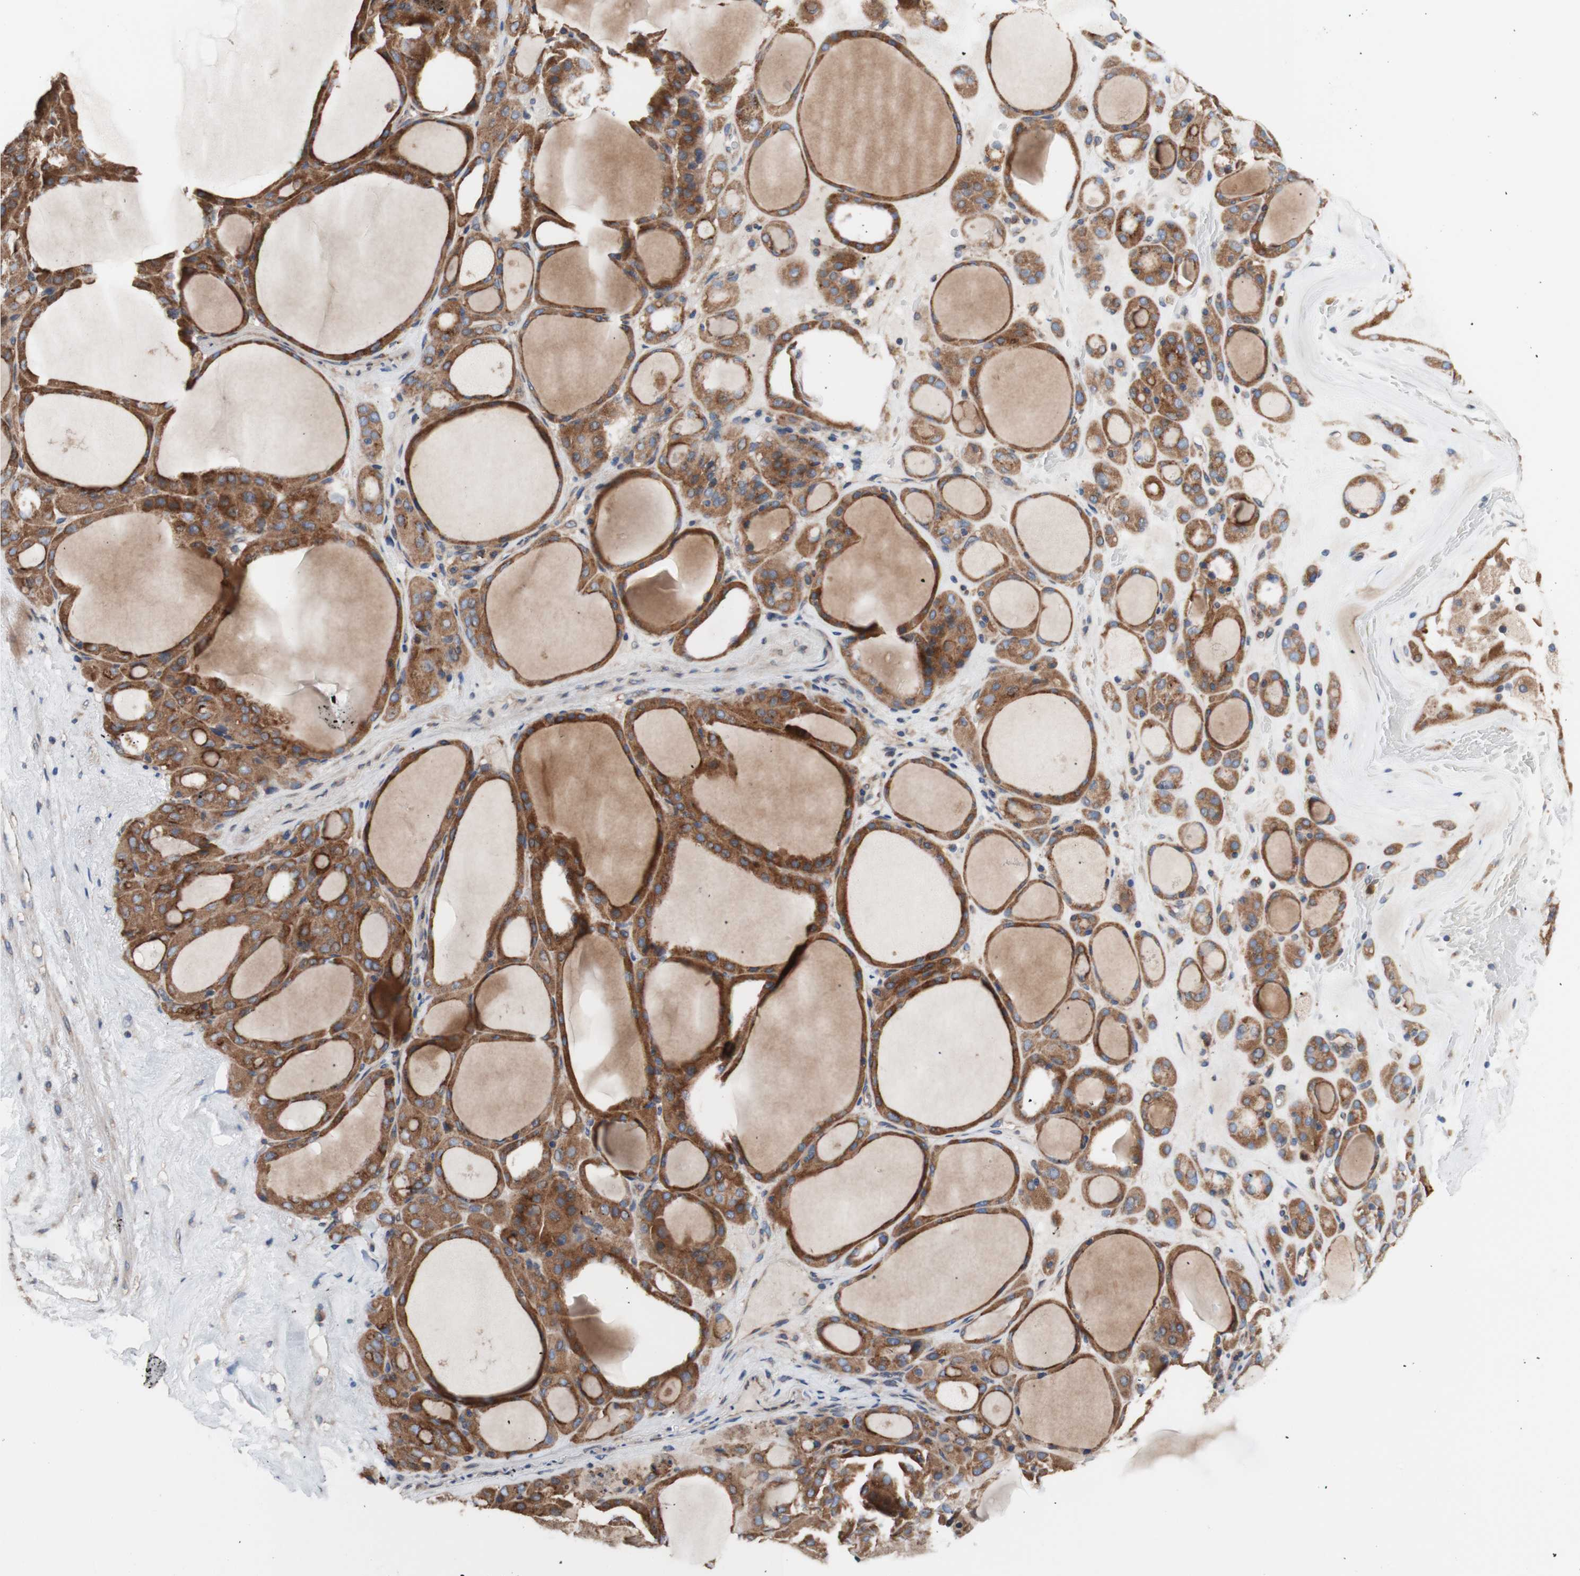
{"staining": {"intensity": "strong", "quantity": ">75%", "location": "cytoplasmic/membranous"}, "tissue": "thyroid gland", "cell_type": "Glandular cells", "image_type": "normal", "snomed": [{"axis": "morphology", "description": "Normal tissue, NOS"}, {"axis": "morphology", "description": "Carcinoma, NOS"}, {"axis": "topography", "description": "Thyroid gland"}], "caption": "Immunohistochemical staining of benign human thyroid gland reveals >75% levels of strong cytoplasmic/membranous protein positivity in approximately >75% of glandular cells. (brown staining indicates protein expression, while blue staining denotes nuclei).", "gene": "FMR1", "patient": {"sex": "female", "age": 86}}